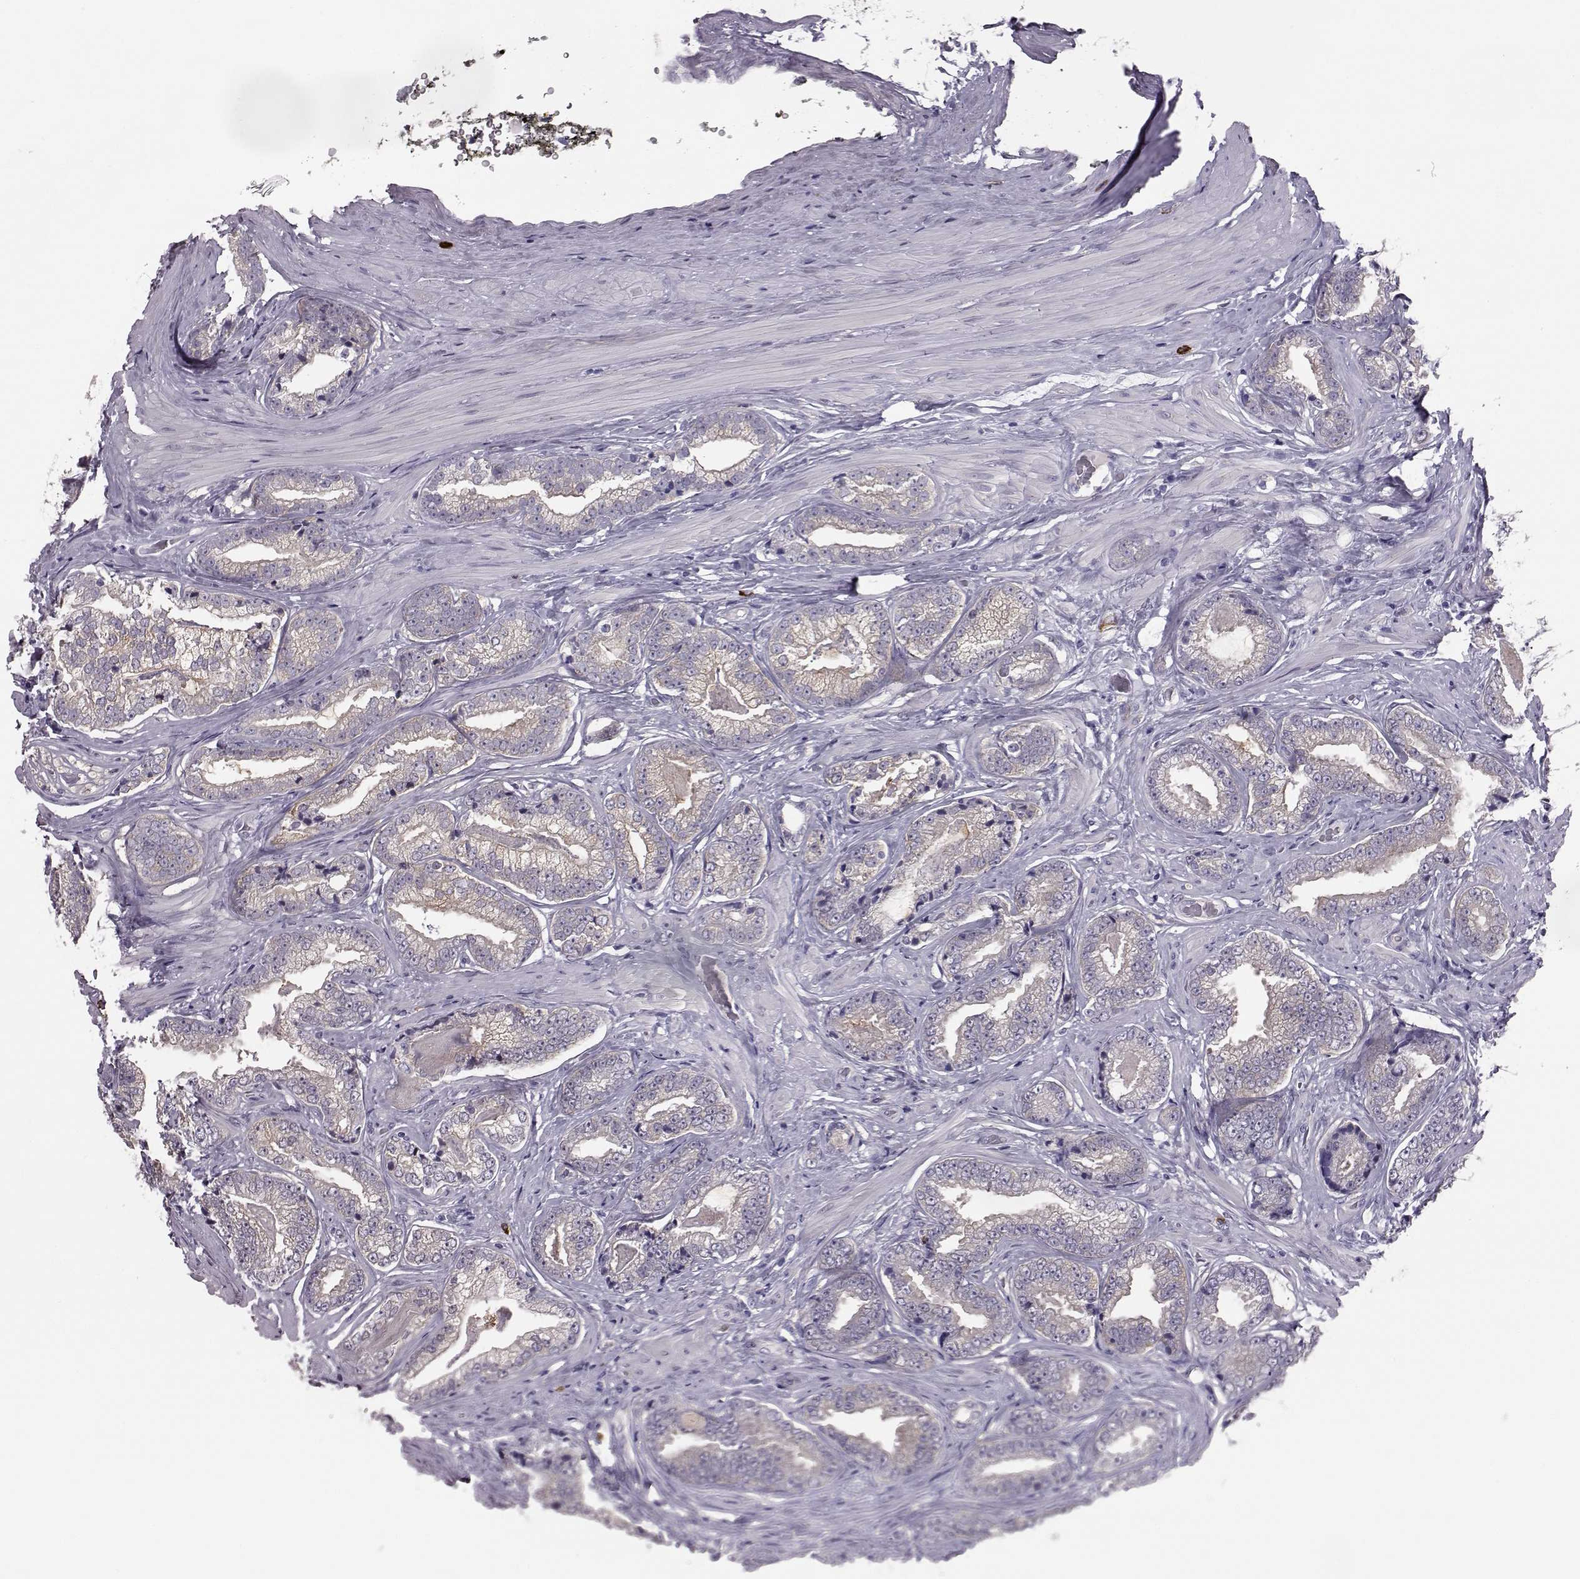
{"staining": {"intensity": "negative", "quantity": "none", "location": "none"}, "tissue": "prostate cancer", "cell_type": "Tumor cells", "image_type": "cancer", "snomed": [{"axis": "morphology", "description": "Adenocarcinoma, Low grade"}, {"axis": "topography", "description": "Prostate"}], "caption": "This is a image of immunohistochemistry staining of prostate cancer (adenocarcinoma (low-grade)), which shows no positivity in tumor cells.", "gene": "ADGRG5", "patient": {"sex": "male", "age": 61}}